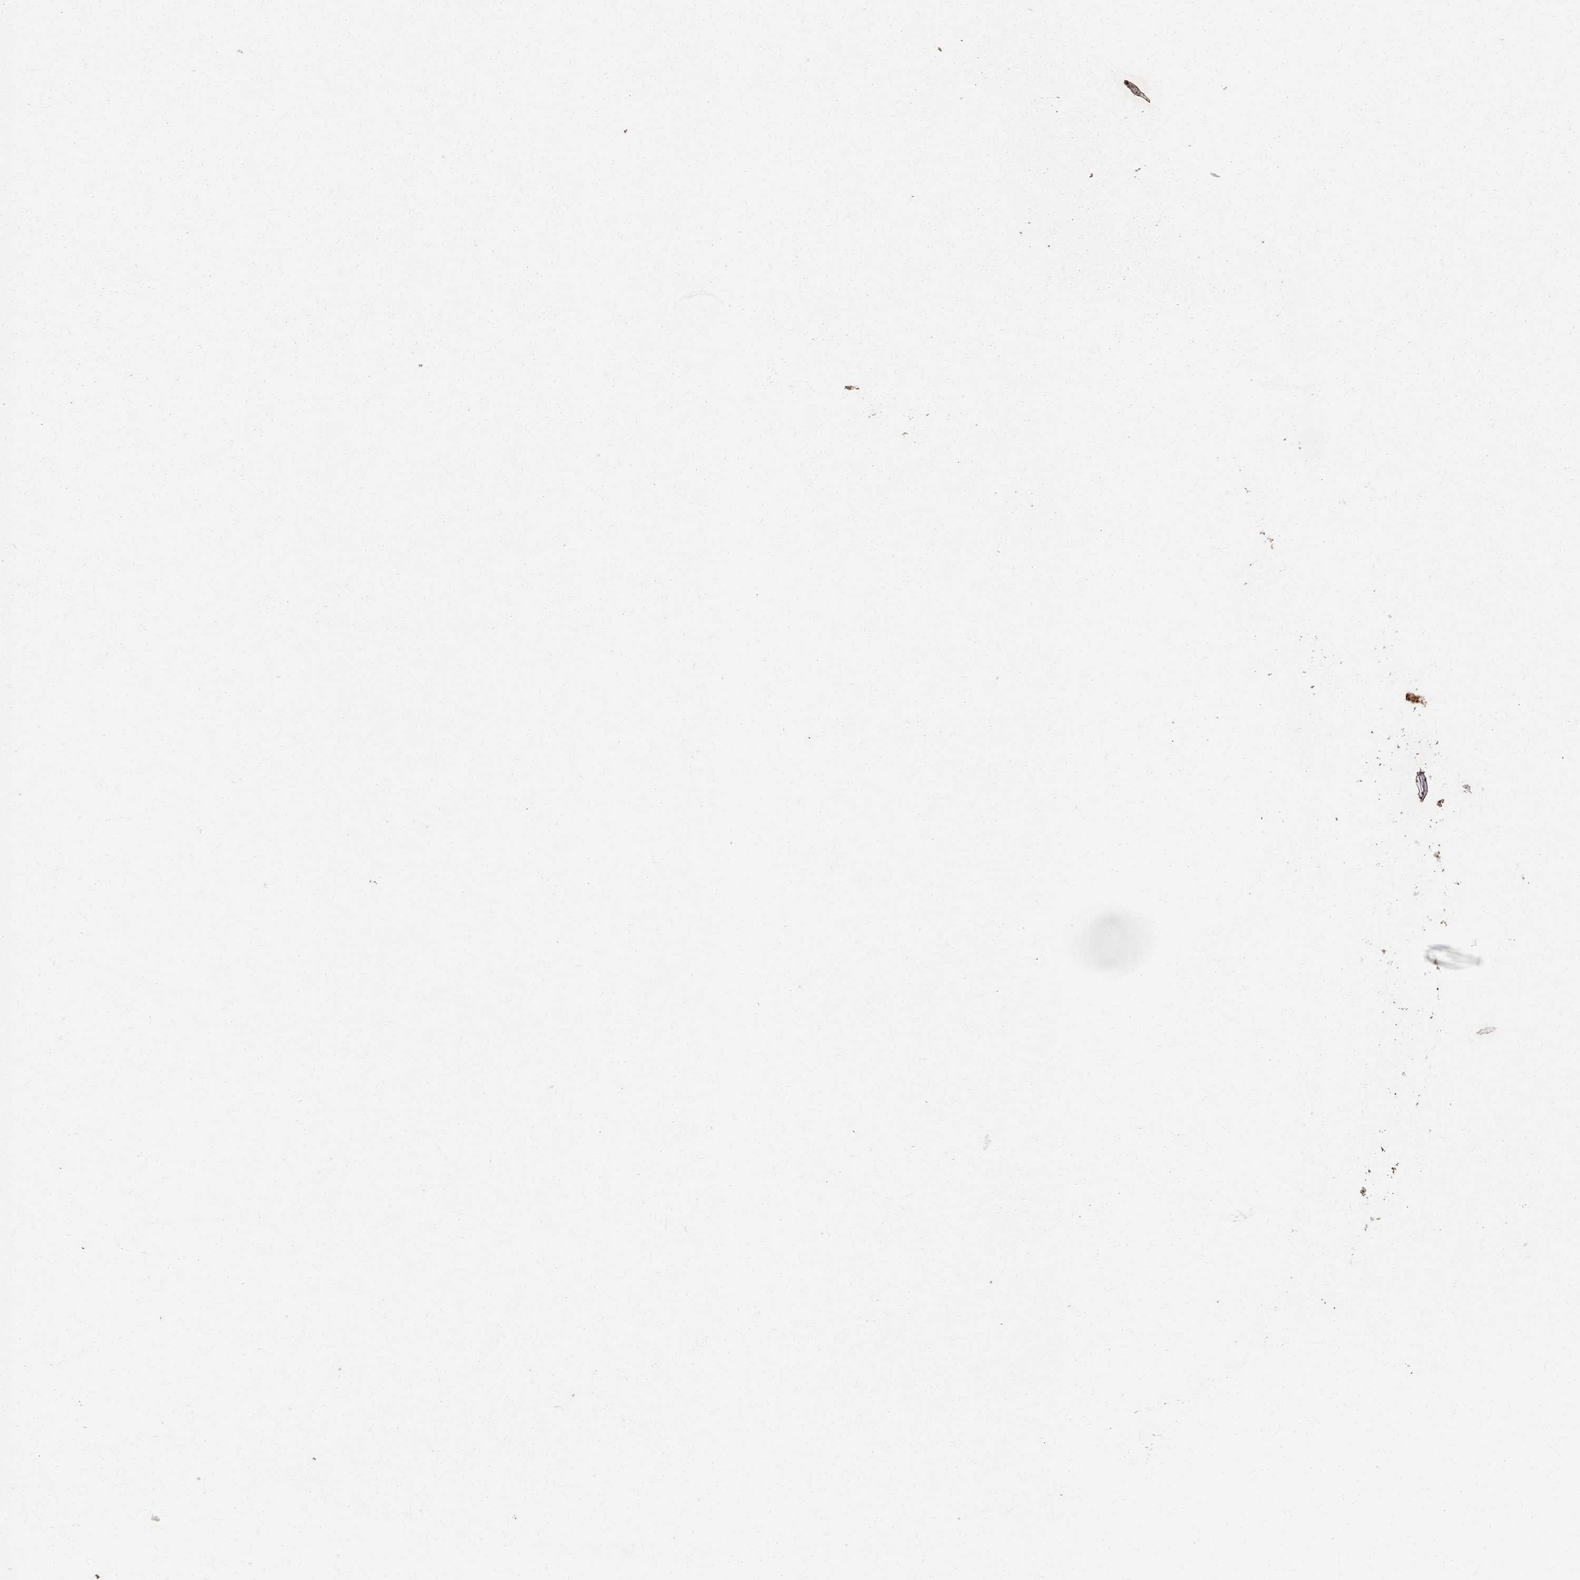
{"staining": {"intensity": "strong", "quantity": "25%-75%", "location": "cytoplasmic/membranous,nuclear"}, "tissue": "colorectal cancer", "cell_type": "Tumor cells", "image_type": "cancer", "snomed": [{"axis": "morphology", "description": "Adenocarcinoma, NOS"}, {"axis": "topography", "description": "Colon"}], "caption": "Colorectal adenocarcinoma stained with DAB immunohistochemistry (IHC) displays high levels of strong cytoplasmic/membranous and nuclear staining in approximately 25%-75% of tumor cells. Immunohistochemistry (ihc) stains the protein of interest in brown and the nuclei are stained blue.", "gene": "CARM1", "patient": {"sex": "male", "age": 70}}